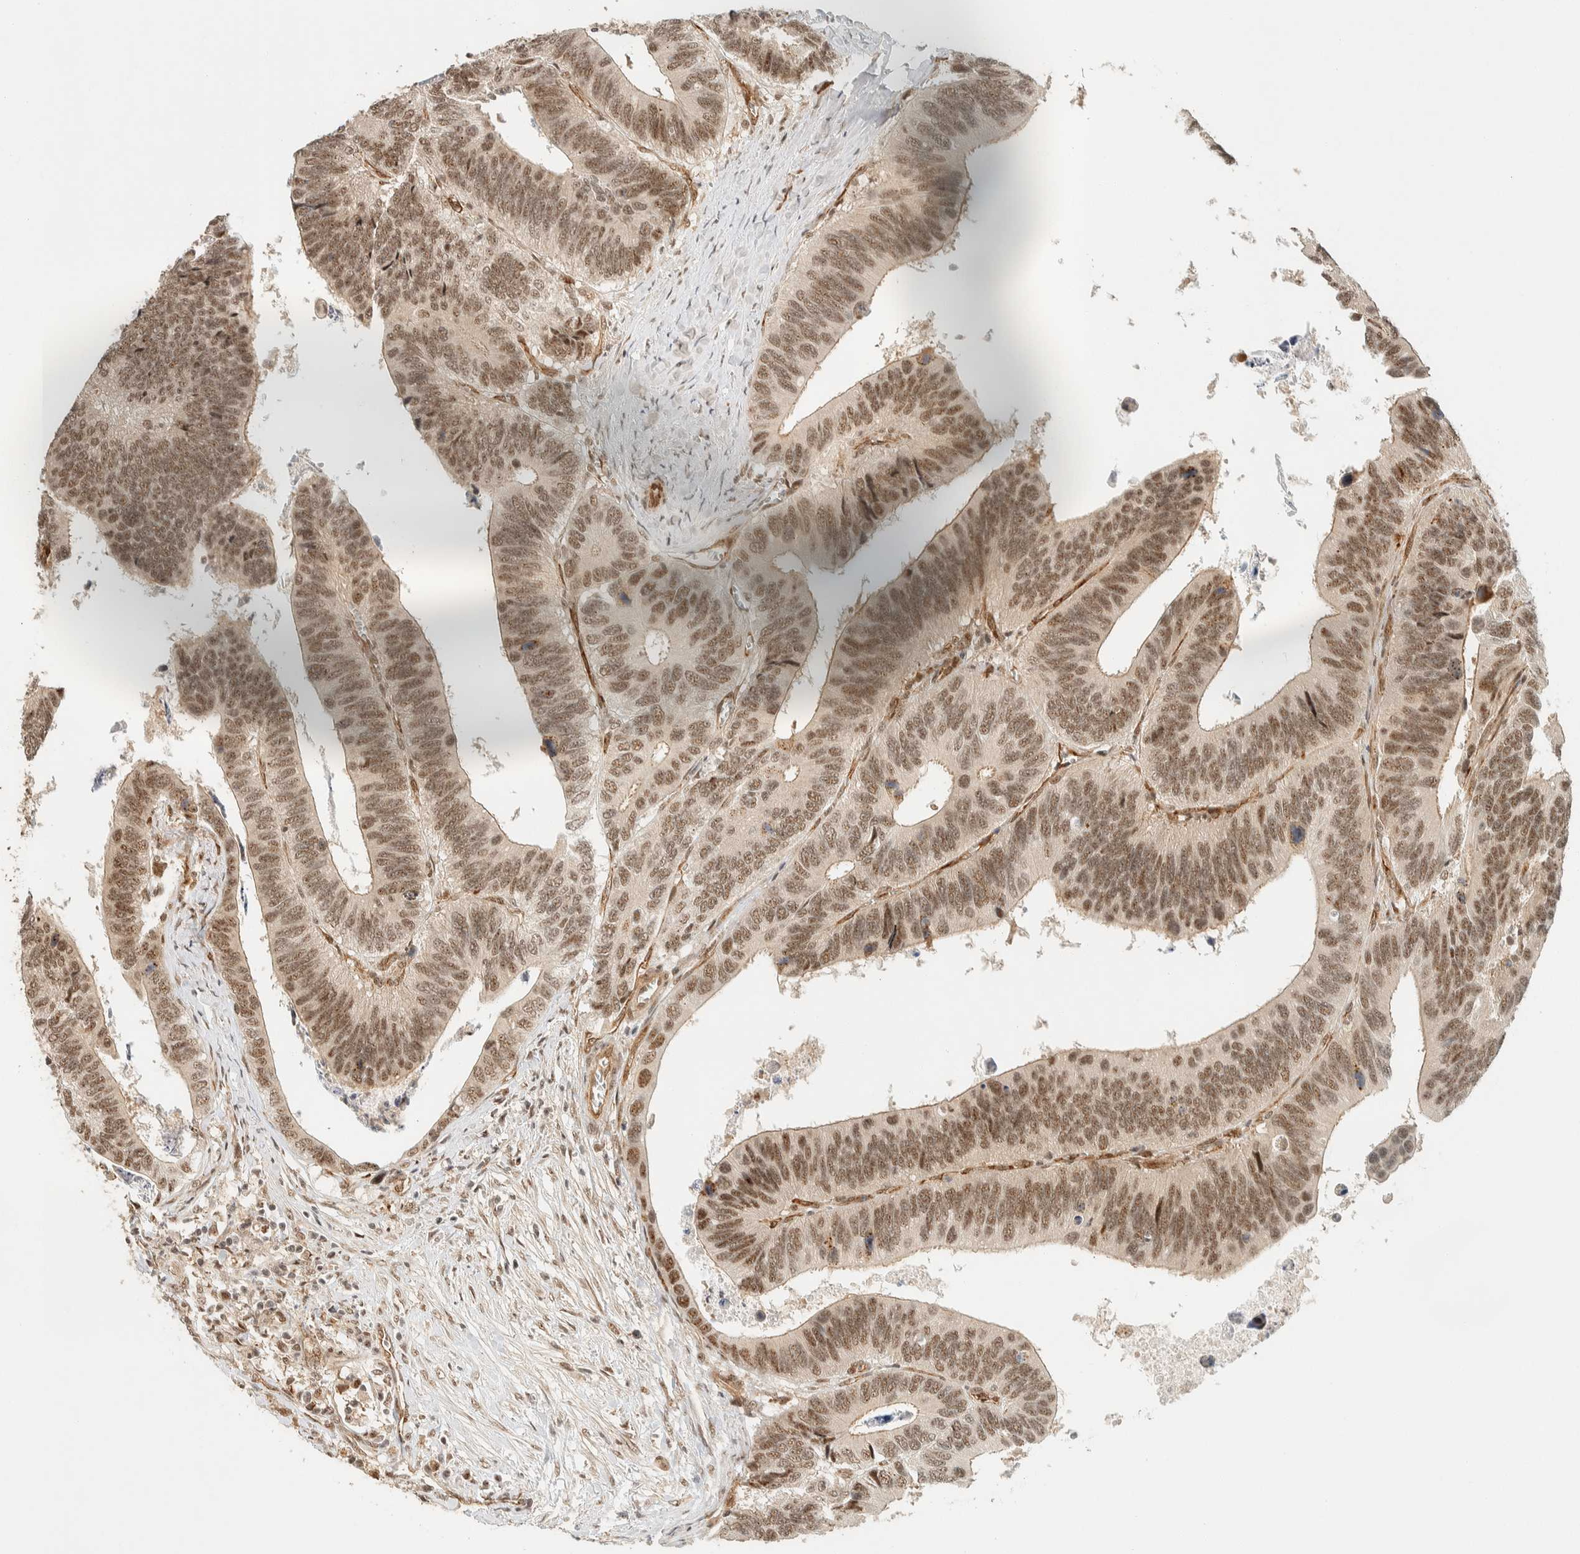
{"staining": {"intensity": "moderate", "quantity": ">75%", "location": "nuclear"}, "tissue": "colorectal cancer", "cell_type": "Tumor cells", "image_type": "cancer", "snomed": [{"axis": "morphology", "description": "Adenocarcinoma, NOS"}, {"axis": "topography", "description": "Colon"}], "caption": "A micrograph showing moderate nuclear expression in approximately >75% of tumor cells in colorectal cancer (adenocarcinoma), as visualized by brown immunohistochemical staining.", "gene": "SIK1", "patient": {"sex": "male", "age": 72}}